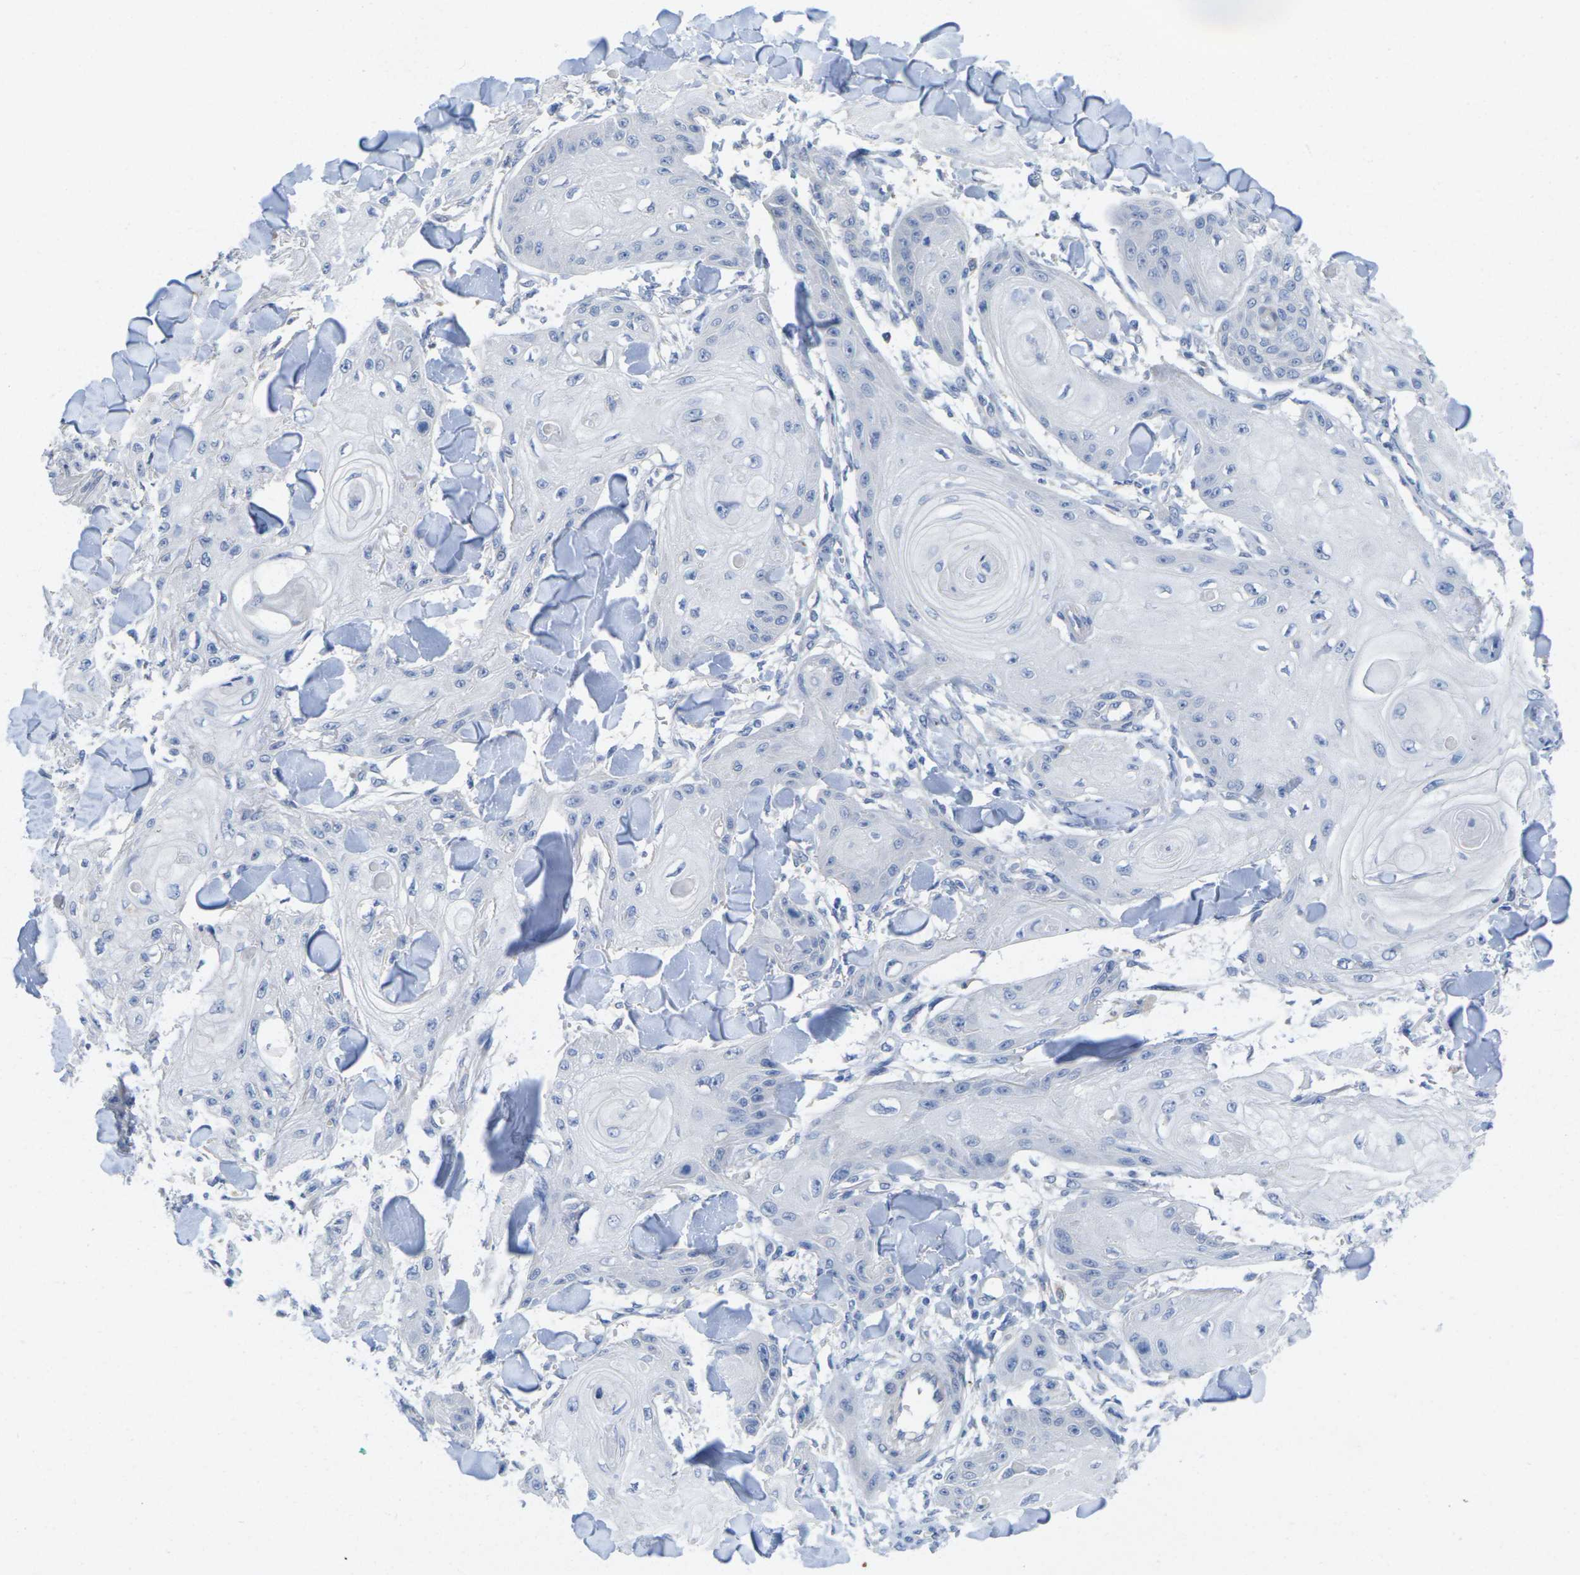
{"staining": {"intensity": "negative", "quantity": "none", "location": "none"}, "tissue": "skin cancer", "cell_type": "Tumor cells", "image_type": "cancer", "snomed": [{"axis": "morphology", "description": "Squamous cell carcinoma, NOS"}, {"axis": "topography", "description": "Skin"}], "caption": "The immunohistochemistry image has no significant positivity in tumor cells of skin squamous cell carcinoma tissue.", "gene": "TNNI3", "patient": {"sex": "male", "age": 74}}